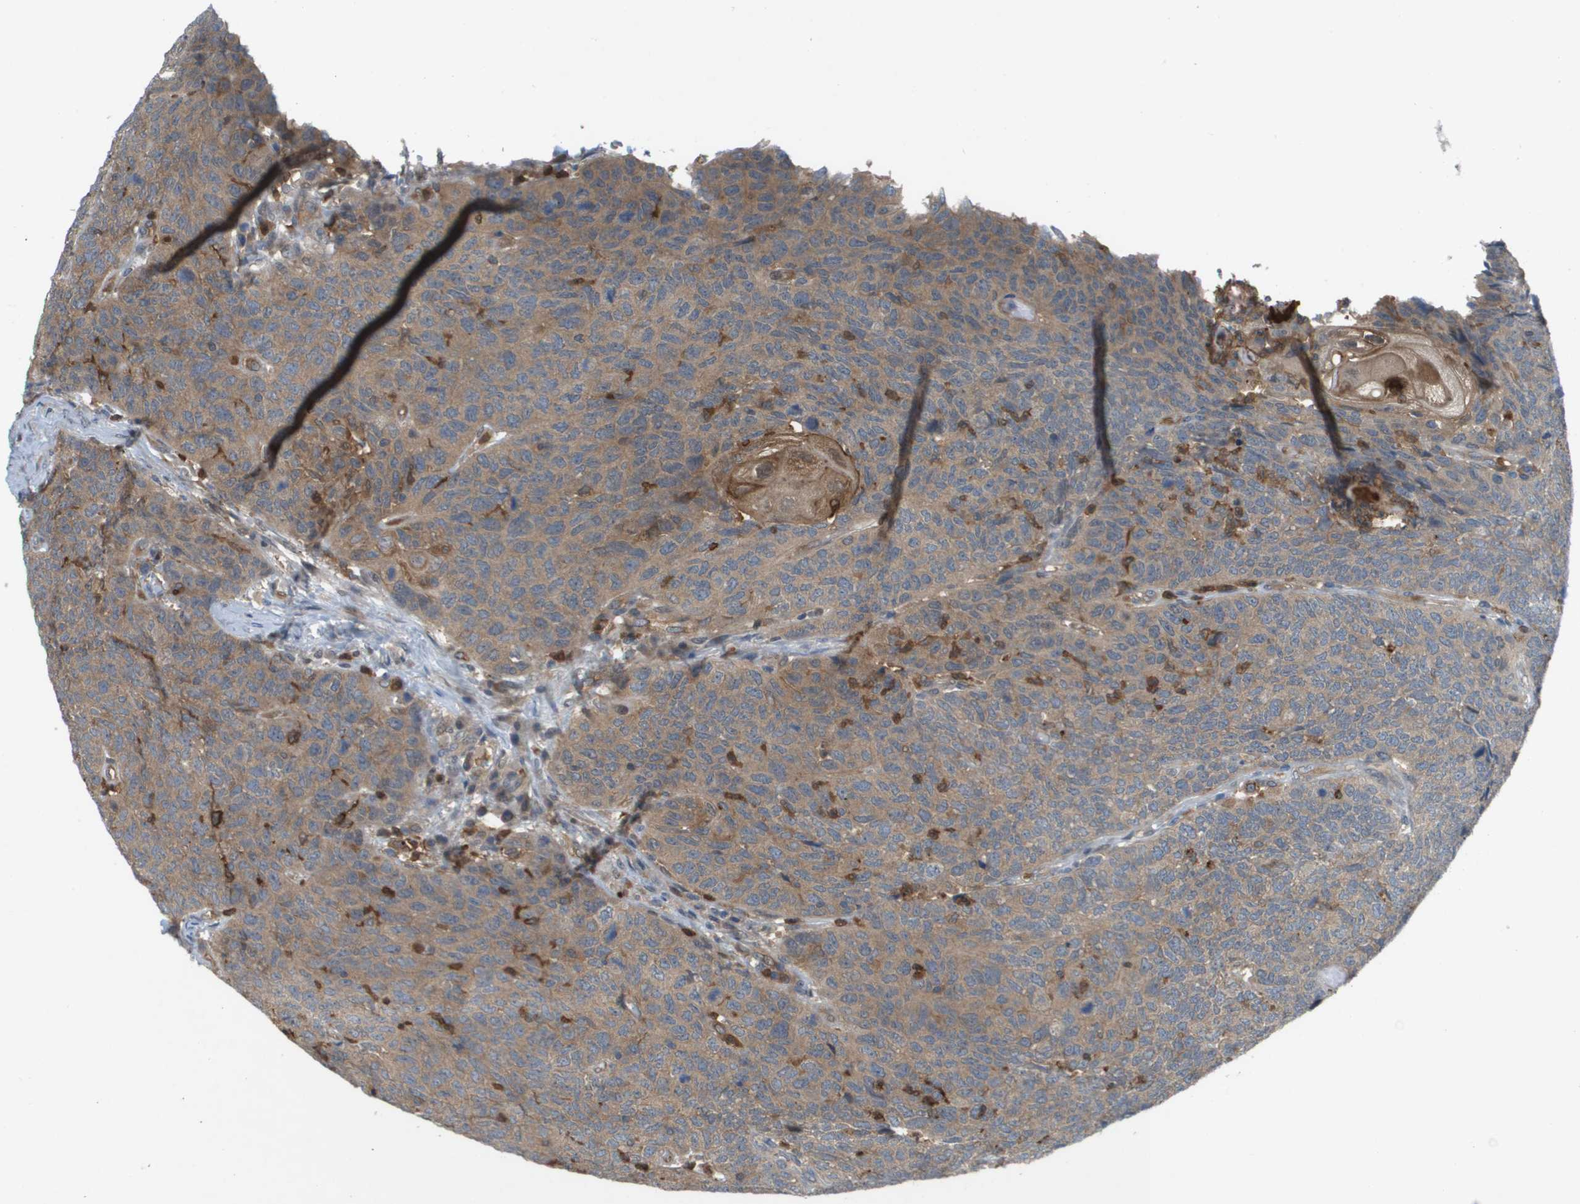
{"staining": {"intensity": "moderate", "quantity": ">75%", "location": "cytoplasmic/membranous"}, "tissue": "head and neck cancer", "cell_type": "Tumor cells", "image_type": "cancer", "snomed": [{"axis": "morphology", "description": "Squamous cell carcinoma, NOS"}, {"axis": "topography", "description": "Head-Neck"}], "caption": "Human head and neck cancer stained with a brown dye reveals moderate cytoplasmic/membranous positive staining in about >75% of tumor cells.", "gene": "PALD1", "patient": {"sex": "male", "age": 66}}